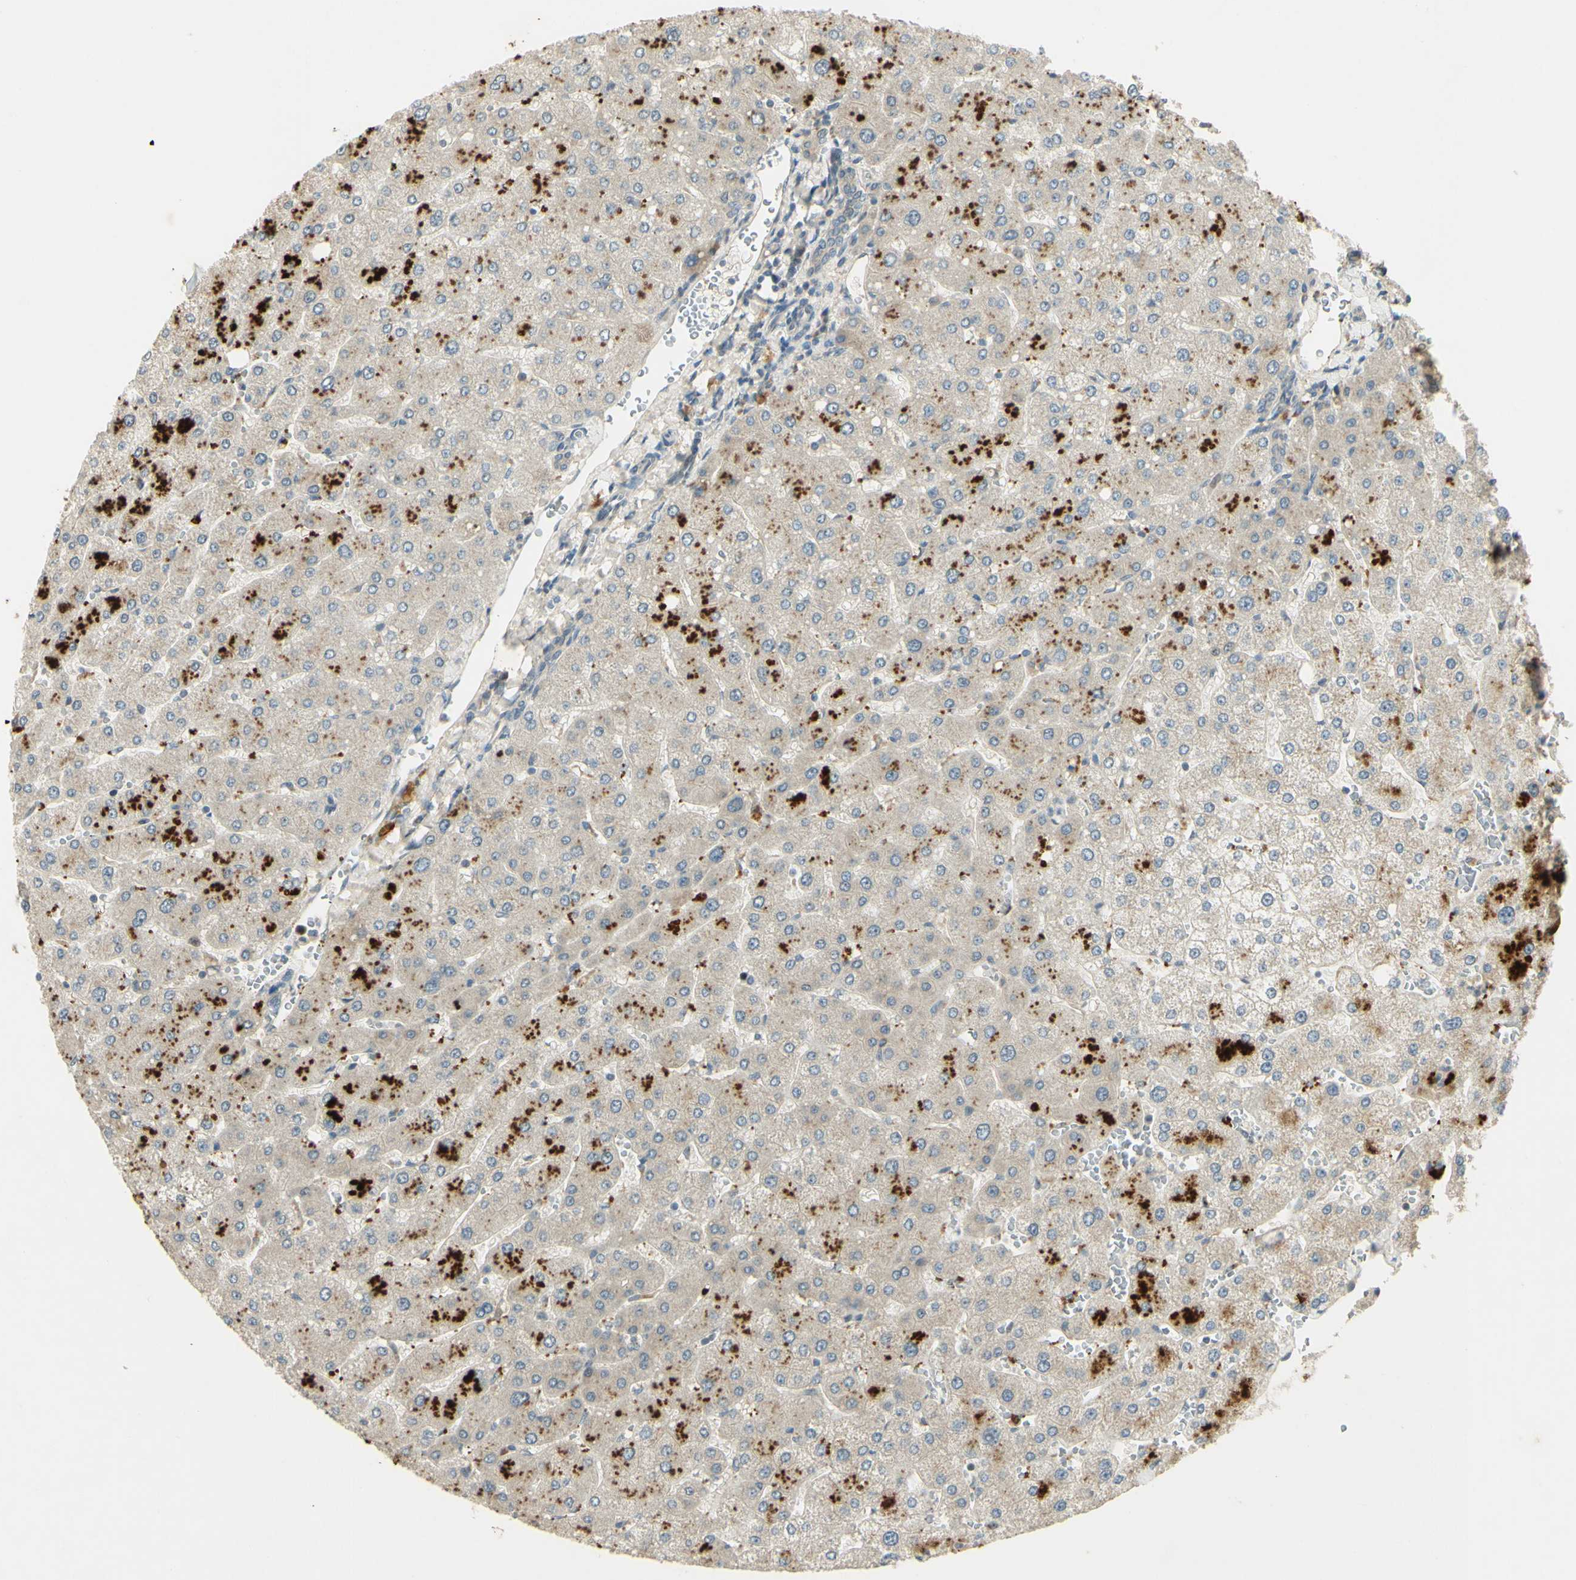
{"staining": {"intensity": "negative", "quantity": "none", "location": "none"}, "tissue": "liver", "cell_type": "Cholangiocytes", "image_type": "normal", "snomed": [{"axis": "morphology", "description": "Normal tissue, NOS"}, {"axis": "topography", "description": "Liver"}], "caption": "IHC image of benign liver: human liver stained with DAB (3,3'-diaminobenzidine) shows no significant protein positivity in cholangiocytes.", "gene": "RAD18", "patient": {"sex": "male", "age": 55}}